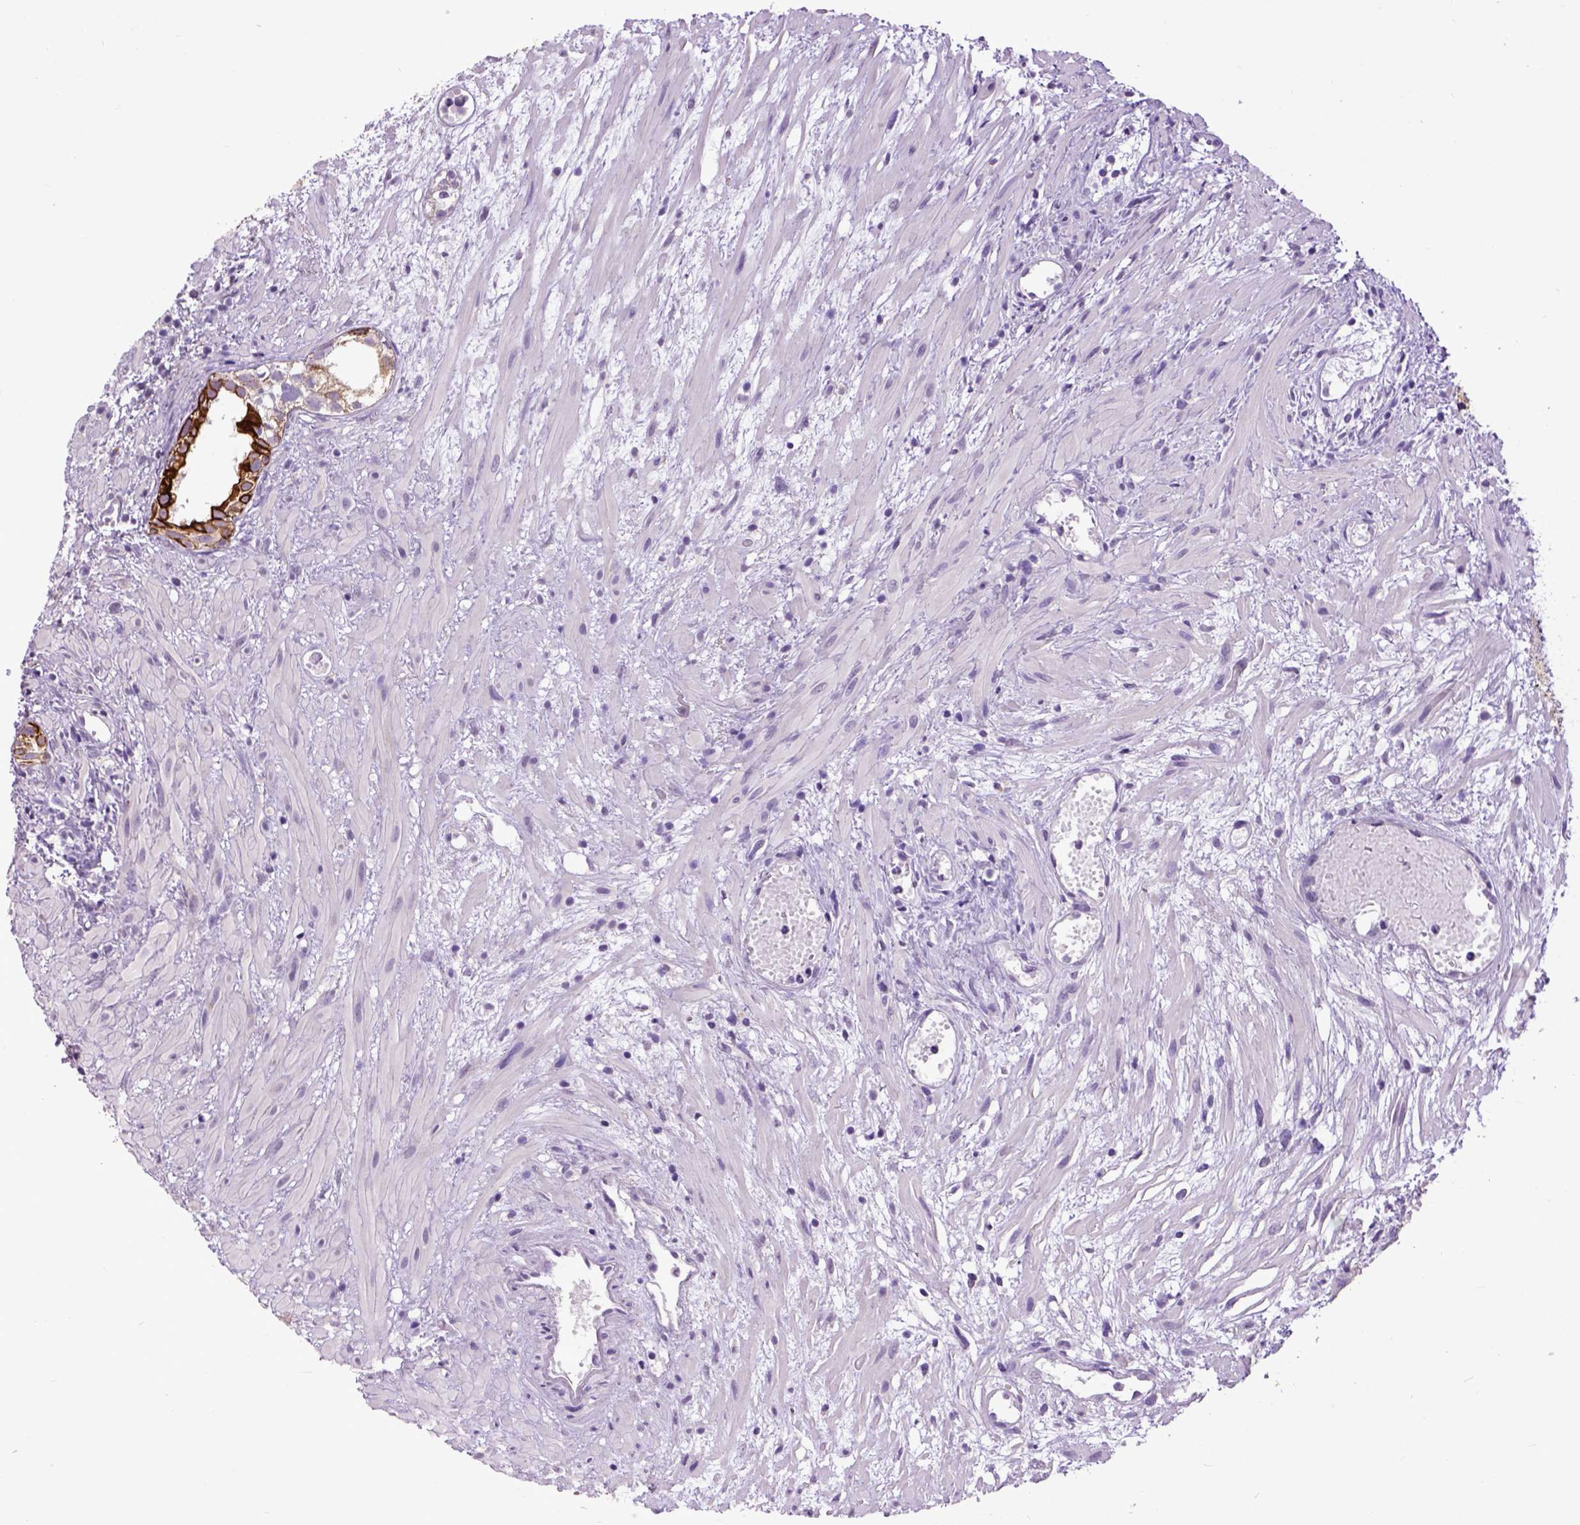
{"staining": {"intensity": "strong", "quantity": ">75%", "location": "cytoplasmic/membranous"}, "tissue": "prostate cancer", "cell_type": "Tumor cells", "image_type": "cancer", "snomed": [{"axis": "morphology", "description": "Adenocarcinoma, High grade"}, {"axis": "topography", "description": "Prostate"}], "caption": "Approximately >75% of tumor cells in prostate cancer exhibit strong cytoplasmic/membranous protein expression as visualized by brown immunohistochemical staining.", "gene": "RAB25", "patient": {"sex": "male", "age": 79}}